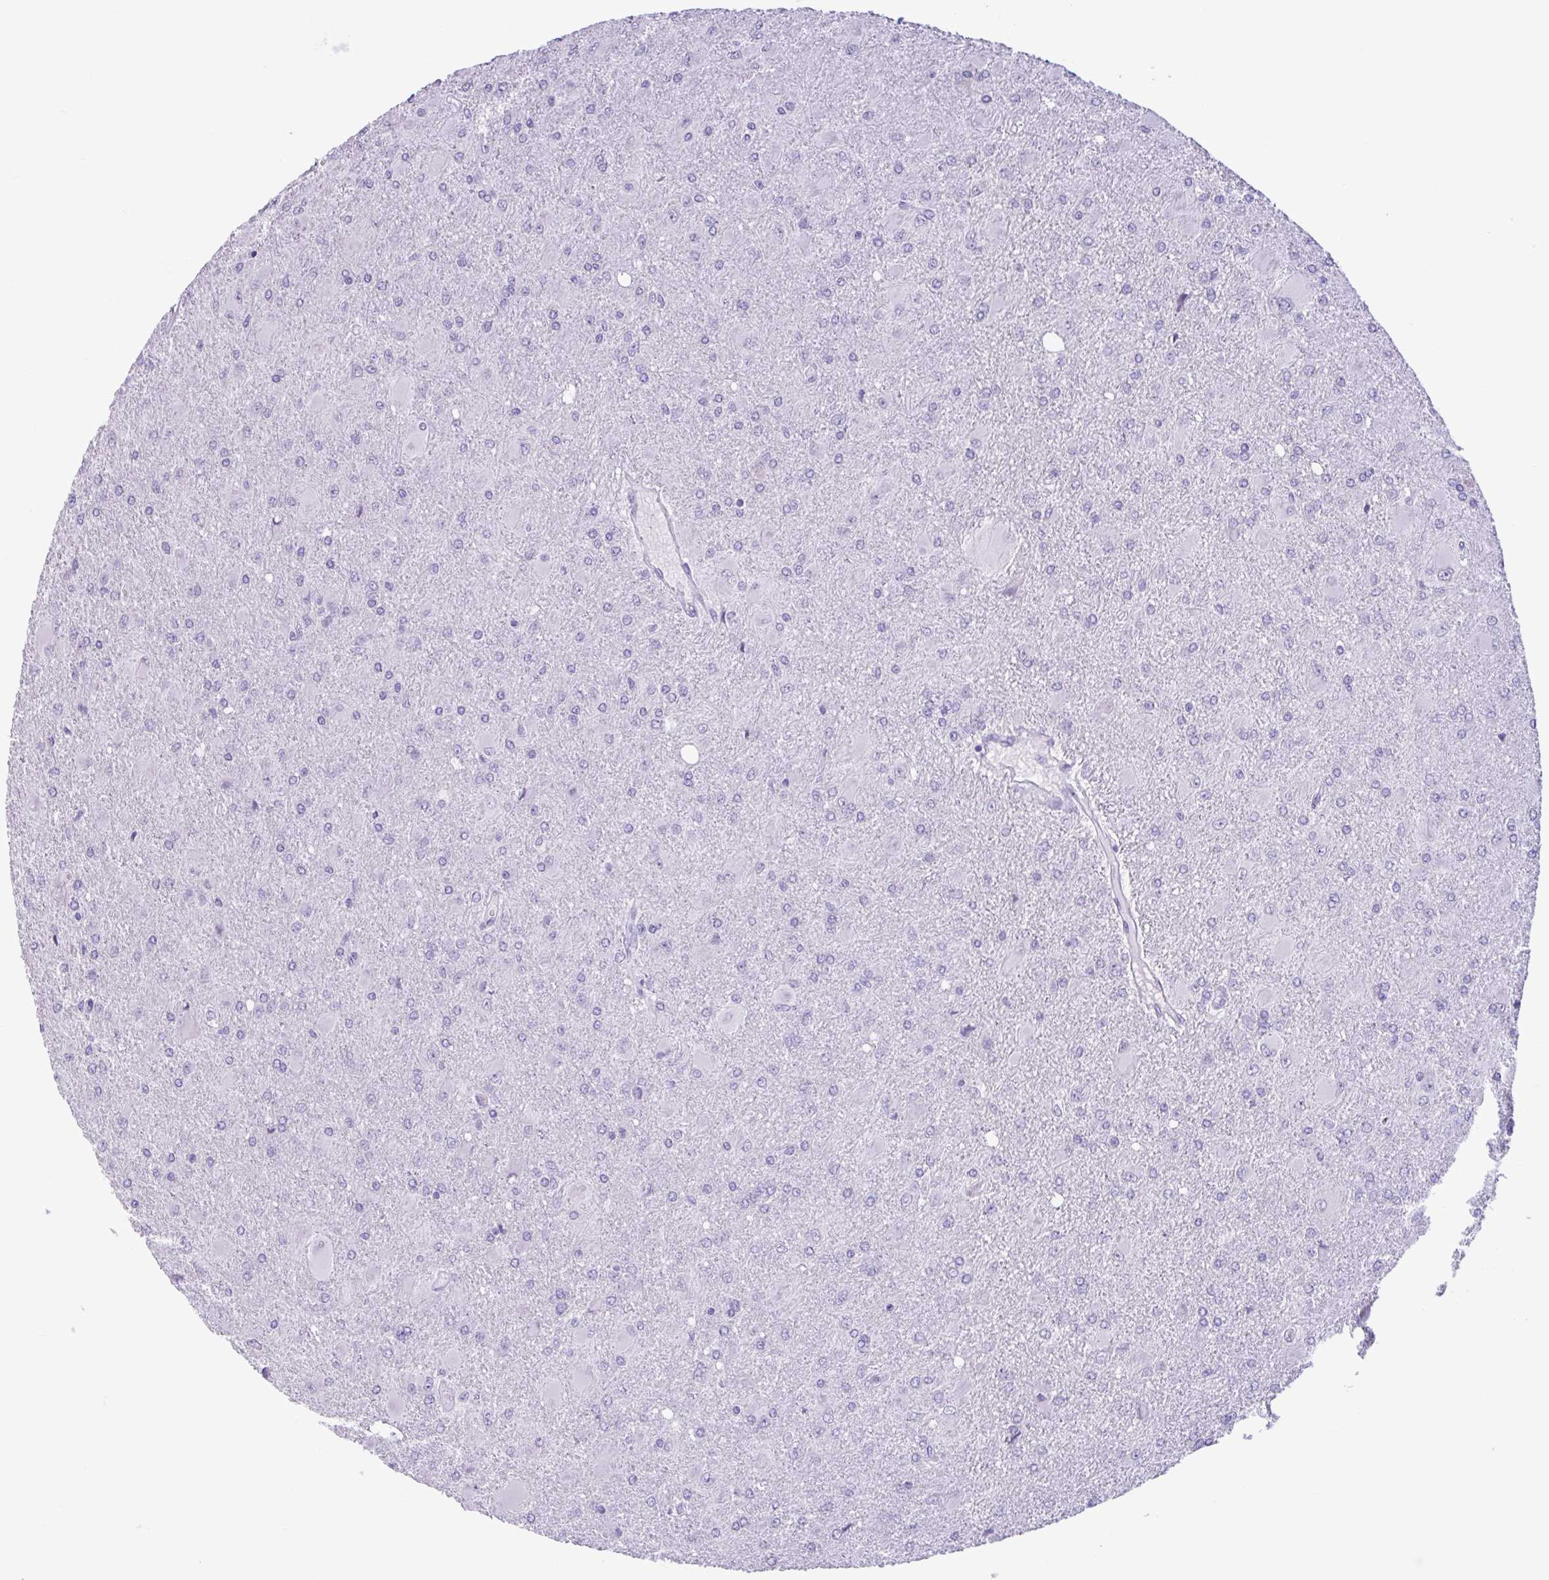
{"staining": {"intensity": "negative", "quantity": "none", "location": "none"}, "tissue": "glioma", "cell_type": "Tumor cells", "image_type": "cancer", "snomed": [{"axis": "morphology", "description": "Glioma, malignant, High grade"}, {"axis": "topography", "description": "Brain"}], "caption": "DAB immunohistochemical staining of human glioma demonstrates no significant expression in tumor cells. (DAB (3,3'-diaminobenzidine) immunohistochemistry (IHC), high magnification).", "gene": "CTSE", "patient": {"sex": "male", "age": 67}}